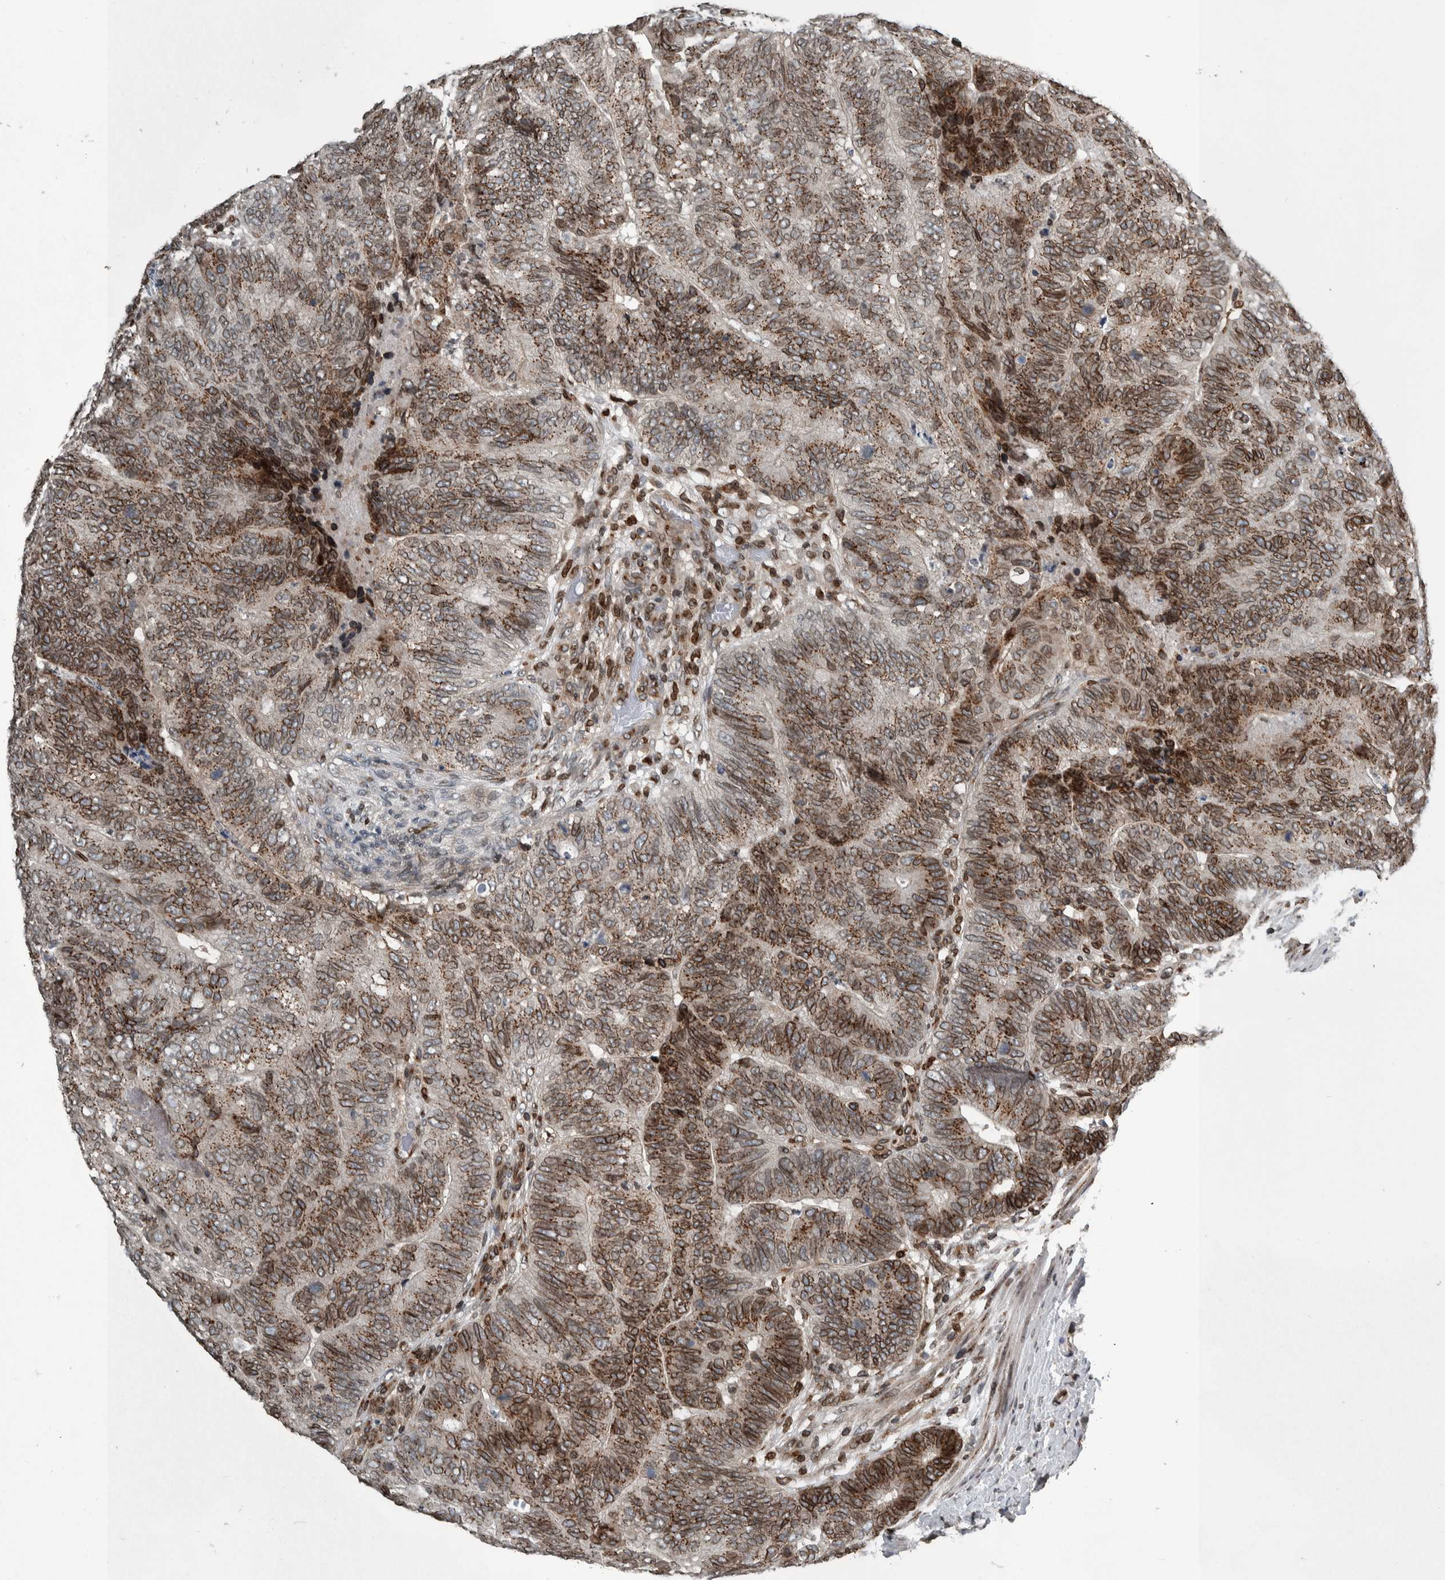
{"staining": {"intensity": "moderate", "quantity": "25%-75%", "location": "cytoplasmic/membranous,nuclear"}, "tissue": "colorectal cancer", "cell_type": "Tumor cells", "image_type": "cancer", "snomed": [{"axis": "morphology", "description": "Adenocarcinoma, NOS"}, {"axis": "topography", "description": "Colon"}], "caption": "DAB (3,3'-diaminobenzidine) immunohistochemical staining of colorectal cancer exhibits moderate cytoplasmic/membranous and nuclear protein expression in approximately 25%-75% of tumor cells.", "gene": "FAM135B", "patient": {"sex": "female", "age": 67}}